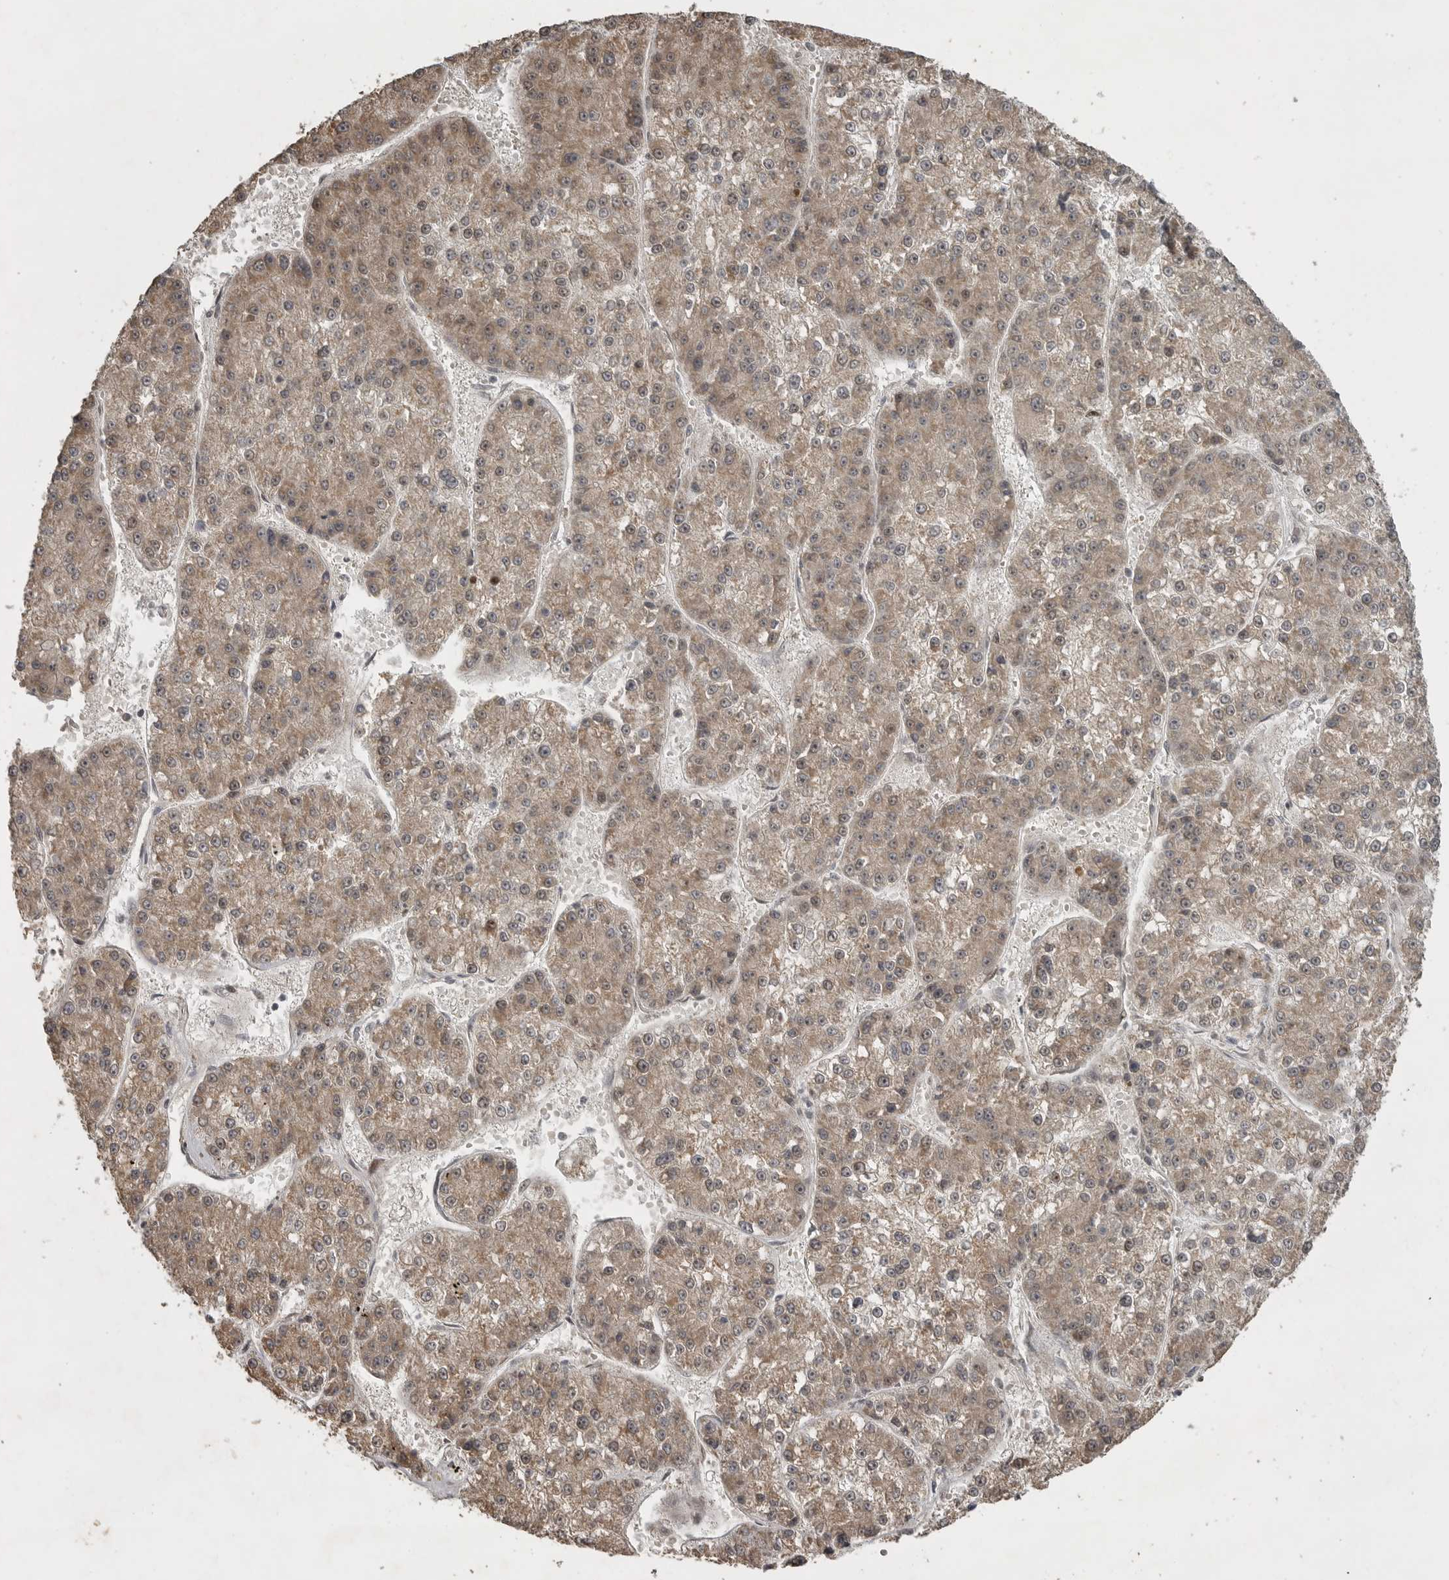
{"staining": {"intensity": "weak", "quantity": ">75%", "location": "cytoplasmic/membranous"}, "tissue": "liver cancer", "cell_type": "Tumor cells", "image_type": "cancer", "snomed": [{"axis": "morphology", "description": "Carcinoma, Hepatocellular, NOS"}, {"axis": "topography", "description": "Liver"}], "caption": "IHC histopathology image of hepatocellular carcinoma (liver) stained for a protein (brown), which displays low levels of weak cytoplasmic/membranous expression in approximately >75% of tumor cells.", "gene": "LLGL1", "patient": {"sex": "female", "age": 73}}